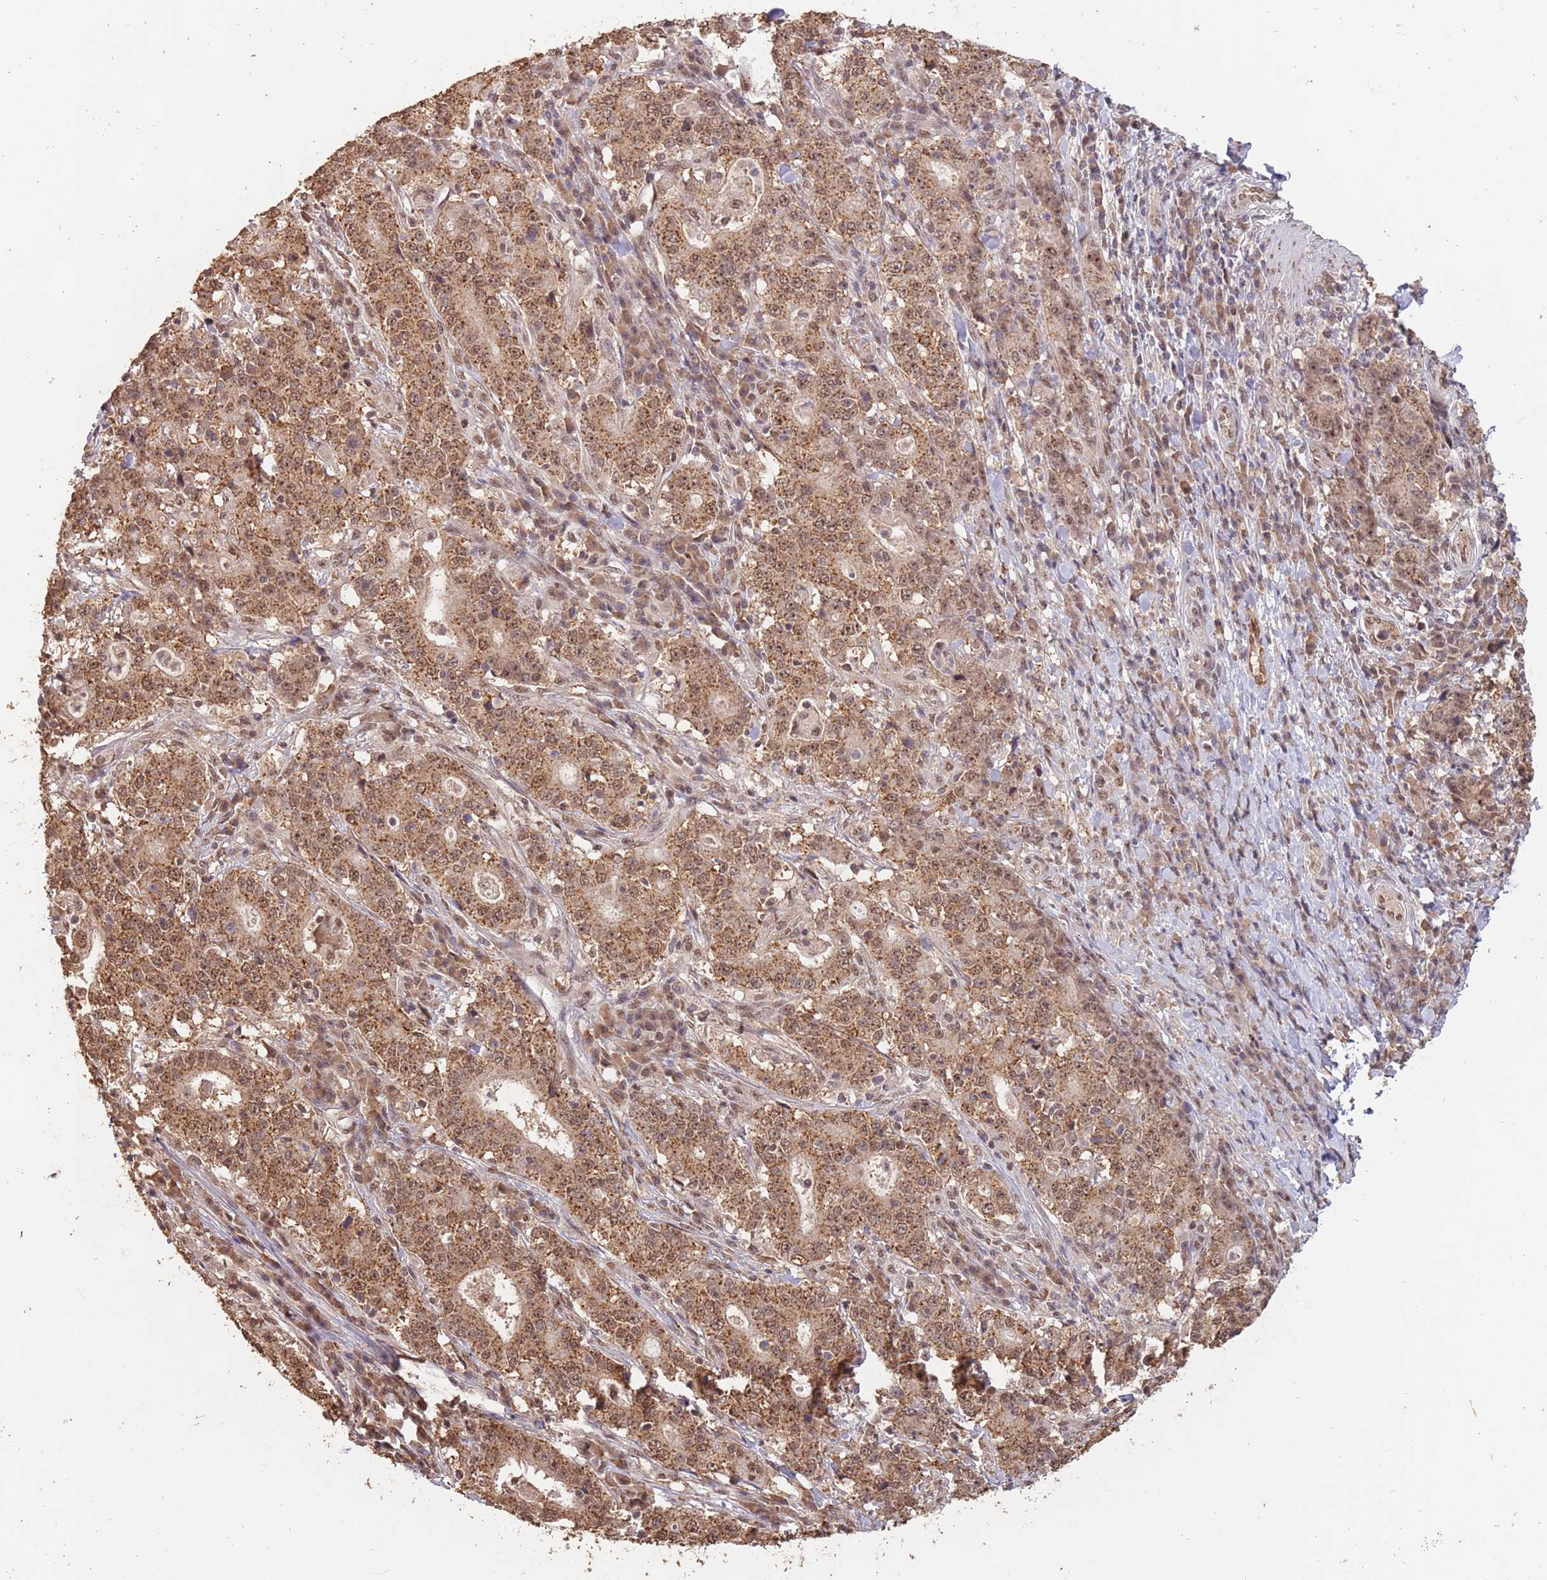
{"staining": {"intensity": "moderate", "quantity": ">75%", "location": "cytoplasmic/membranous,nuclear"}, "tissue": "stomach cancer", "cell_type": "Tumor cells", "image_type": "cancer", "snomed": [{"axis": "morphology", "description": "Normal tissue, NOS"}, {"axis": "morphology", "description": "Adenocarcinoma, NOS"}, {"axis": "topography", "description": "Stomach, upper"}, {"axis": "topography", "description": "Stomach"}], "caption": "Stomach cancer was stained to show a protein in brown. There is medium levels of moderate cytoplasmic/membranous and nuclear positivity in about >75% of tumor cells.", "gene": "RFXANK", "patient": {"sex": "male", "age": 59}}